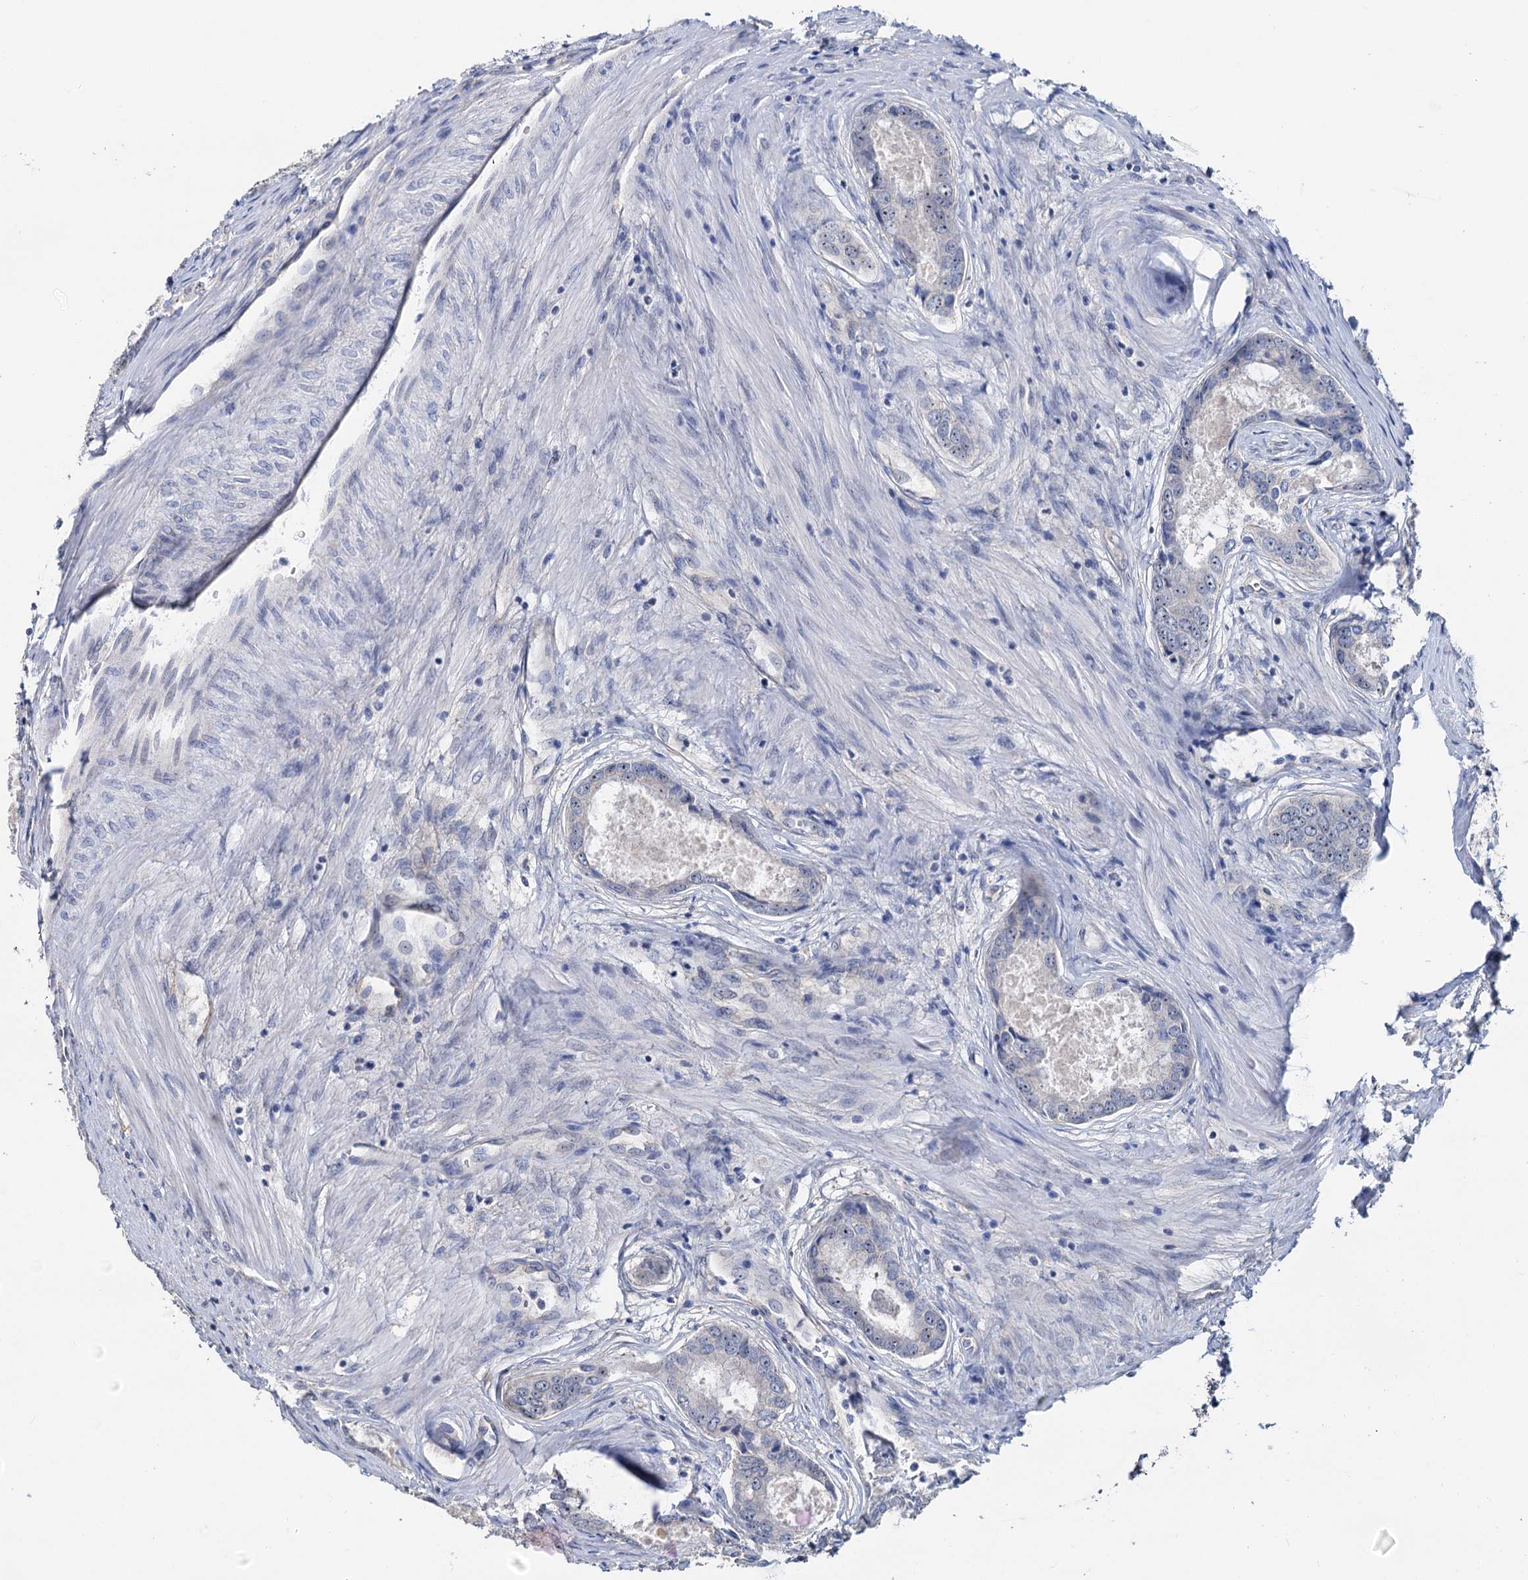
{"staining": {"intensity": "negative", "quantity": "none", "location": "none"}, "tissue": "prostate cancer", "cell_type": "Tumor cells", "image_type": "cancer", "snomed": [{"axis": "morphology", "description": "Adenocarcinoma, Low grade"}, {"axis": "topography", "description": "Prostate"}], "caption": "This is a image of immunohistochemistry (IHC) staining of prostate cancer (adenocarcinoma (low-grade)), which shows no staining in tumor cells.", "gene": "C2CD3", "patient": {"sex": "male", "age": 68}}